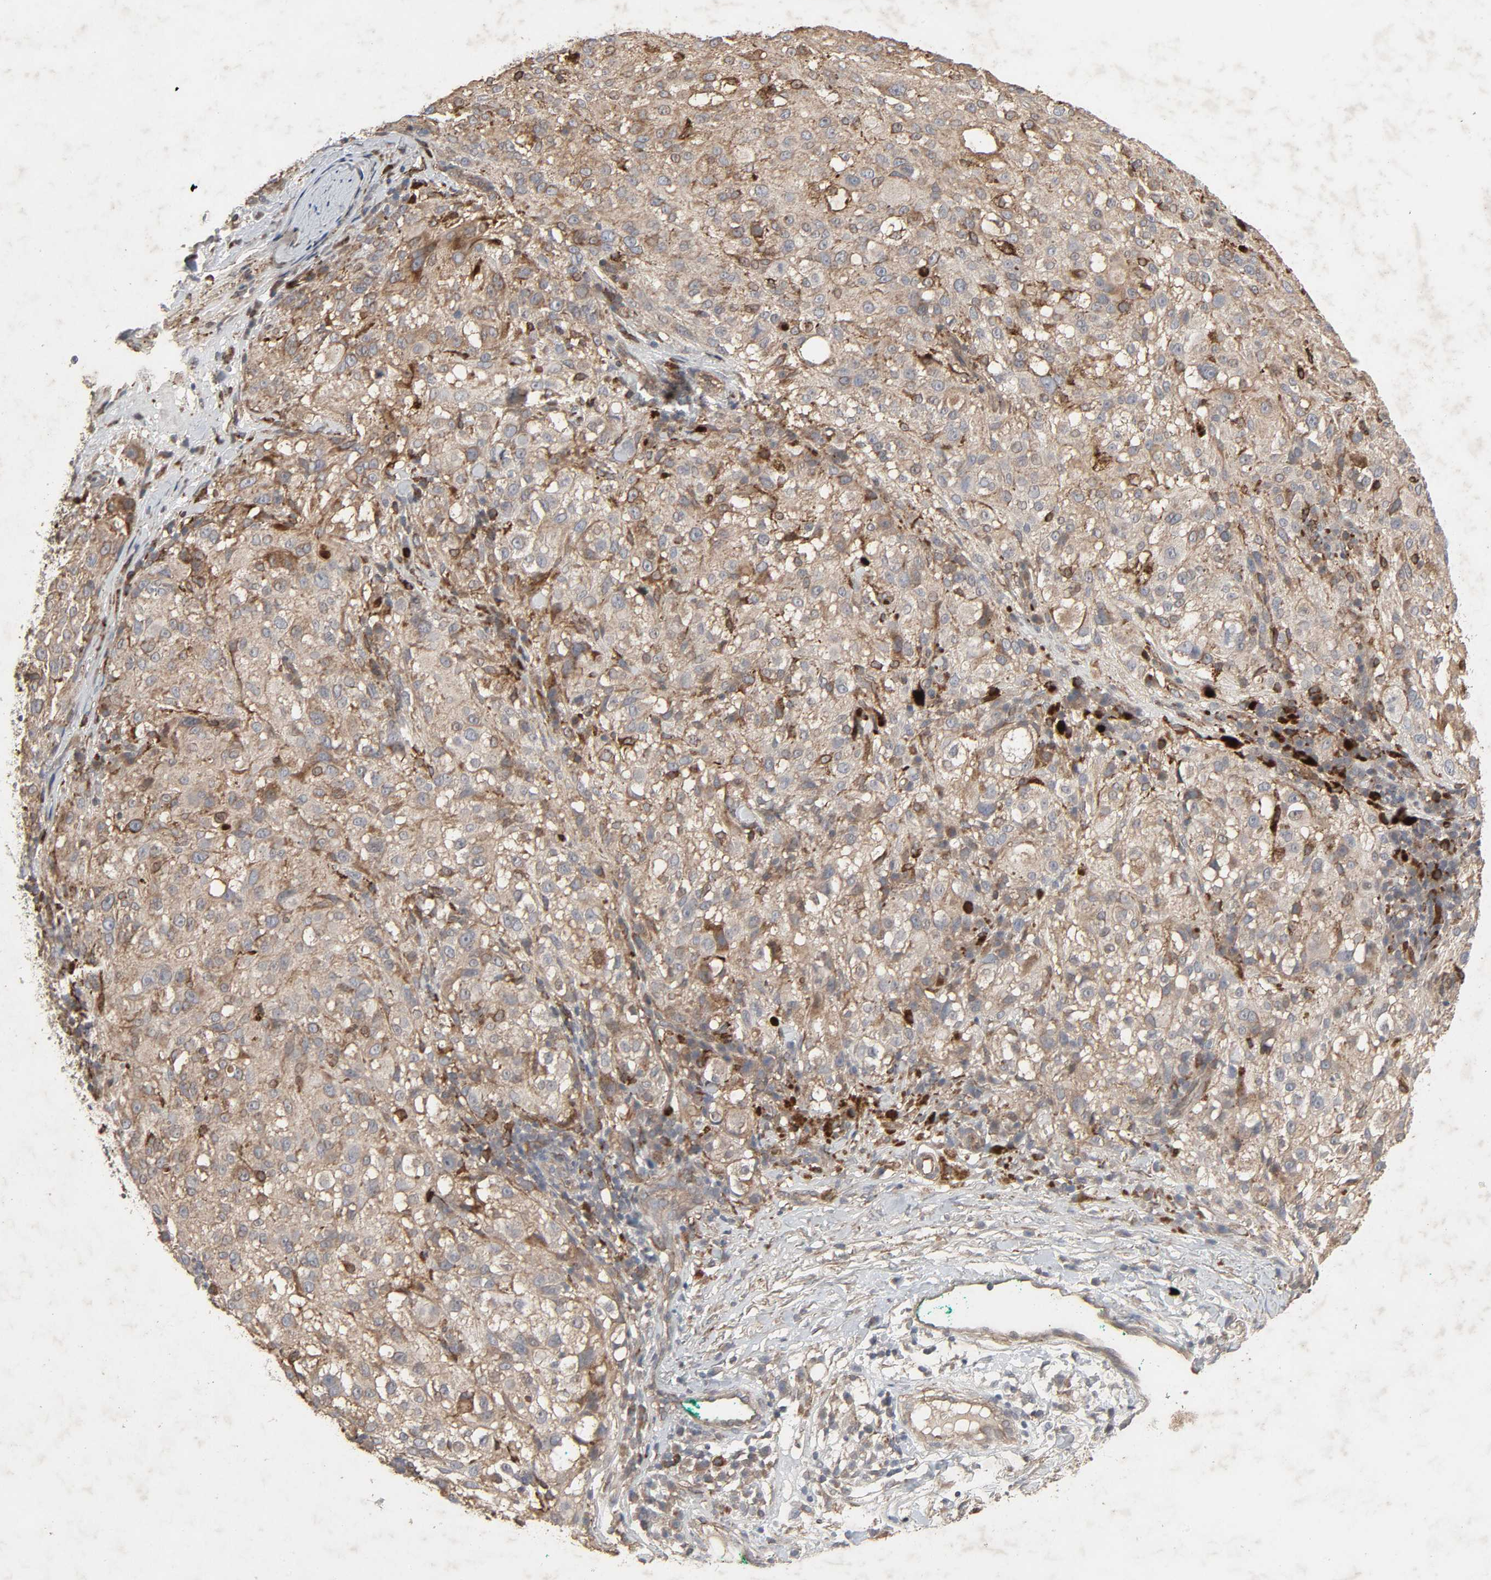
{"staining": {"intensity": "moderate", "quantity": ">75%", "location": "cytoplasmic/membranous"}, "tissue": "melanoma", "cell_type": "Tumor cells", "image_type": "cancer", "snomed": [{"axis": "morphology", "description": "Necrosis, NOS"}, {"axis": "morphology", "description": "Malignant melanoma, NOS"}, {"axis": "topography", "description": "Skin"}], "caption": "IHC (DAB (3,3'-diaminobenzidine)) staining of human malignant melanoma displays moderate cytoplasmic/membranous protein staining in approximately >75% of tumor cells.", "gene": "ADCY4", "patient": {"sex": "female", "age": 87}}